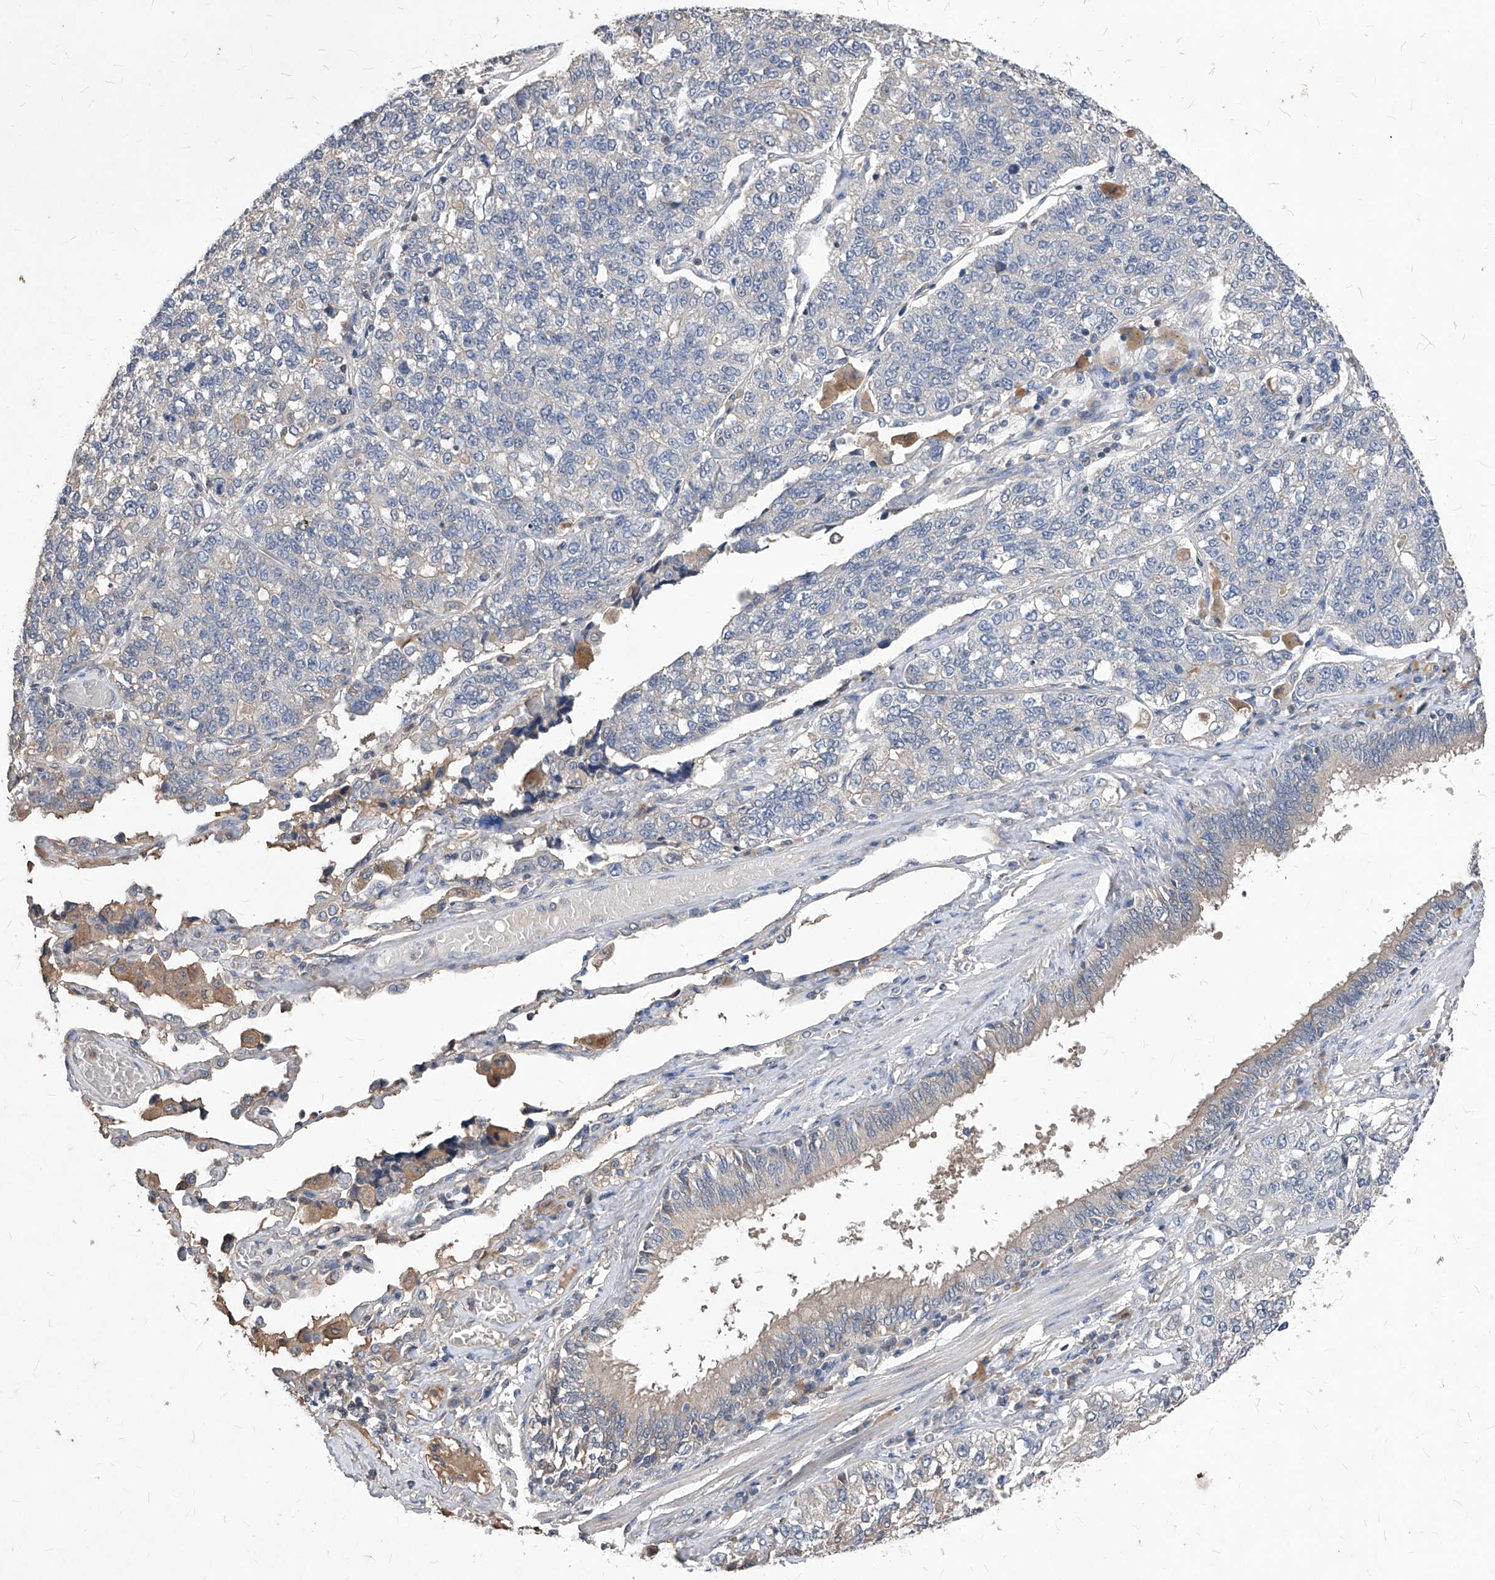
{"staining": {"intensity": "negative", "quantity": "none", "location": "none"}, "tissue": "lung cancer", "cell_type": "Tumor cells", "image_type": "cancer", "snomed": [{"axis": "morphology", "description": "Adenocarcinoma, NOS"}, {"axis": "topography", "description": "Lung"}], "caption": "Tumor cells are negative for protein expression in human lung adenocarcinoma.", "gene": "SYNGR1", "patient": {"sex": "male", "age": 49}}